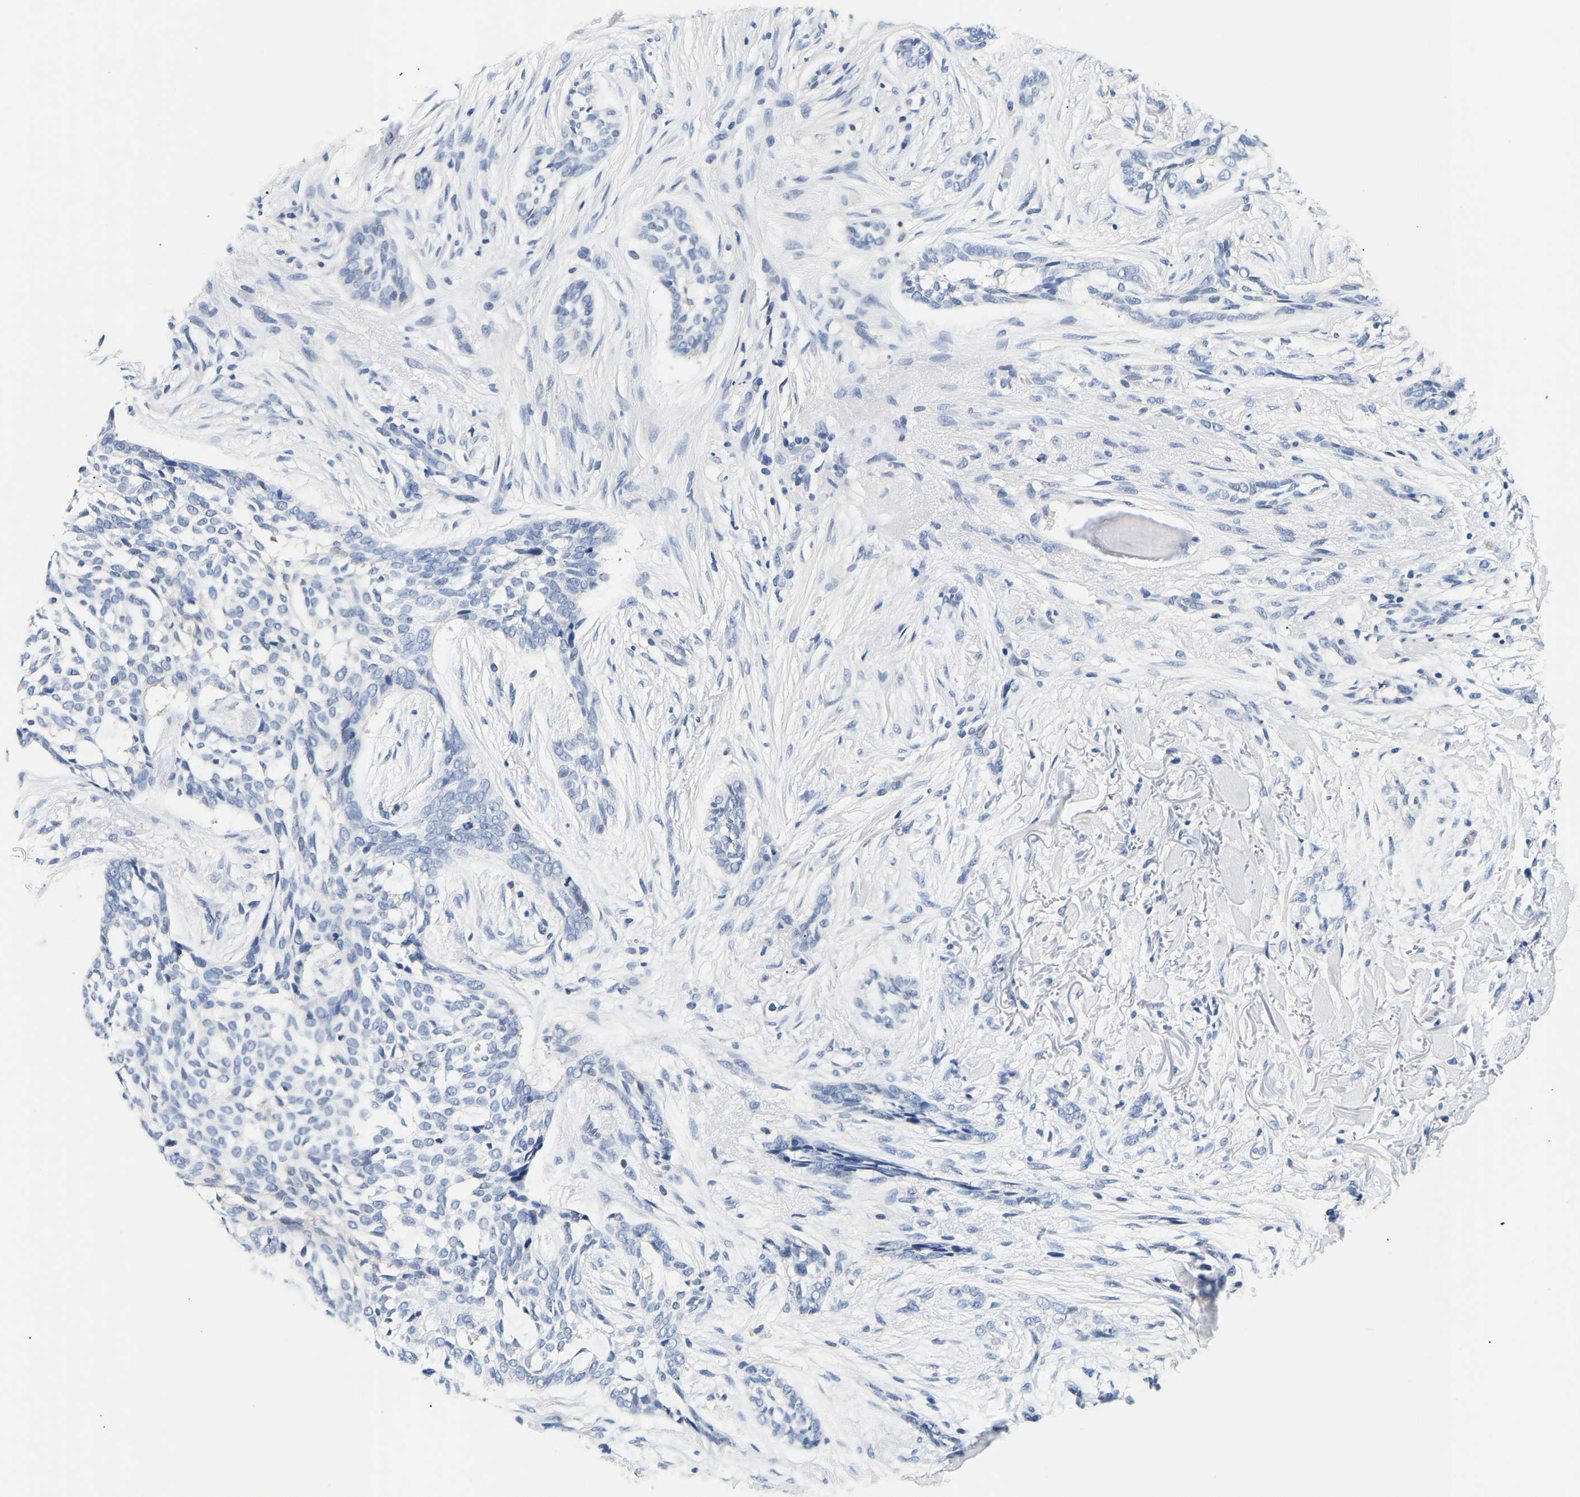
{"staining": {"intensity": "negative", "quantity": "none", "location": "none"}, "tissue": "skin cancer", "cell_type": "Tumor cells", "image_type": "cancer", "snomed": [{"axis": "morphology", "description": "Basal cell carcinoma"}, {"axis": "topography", "description": "Skin"}], "caption": "A high-resolution image shows immunohistochemistry (IHC) staining of skin cancer, which shows no significant expression in tumor cells.", "gene": "UCHL3", "patient": {"sex": "female", "age": 88}}